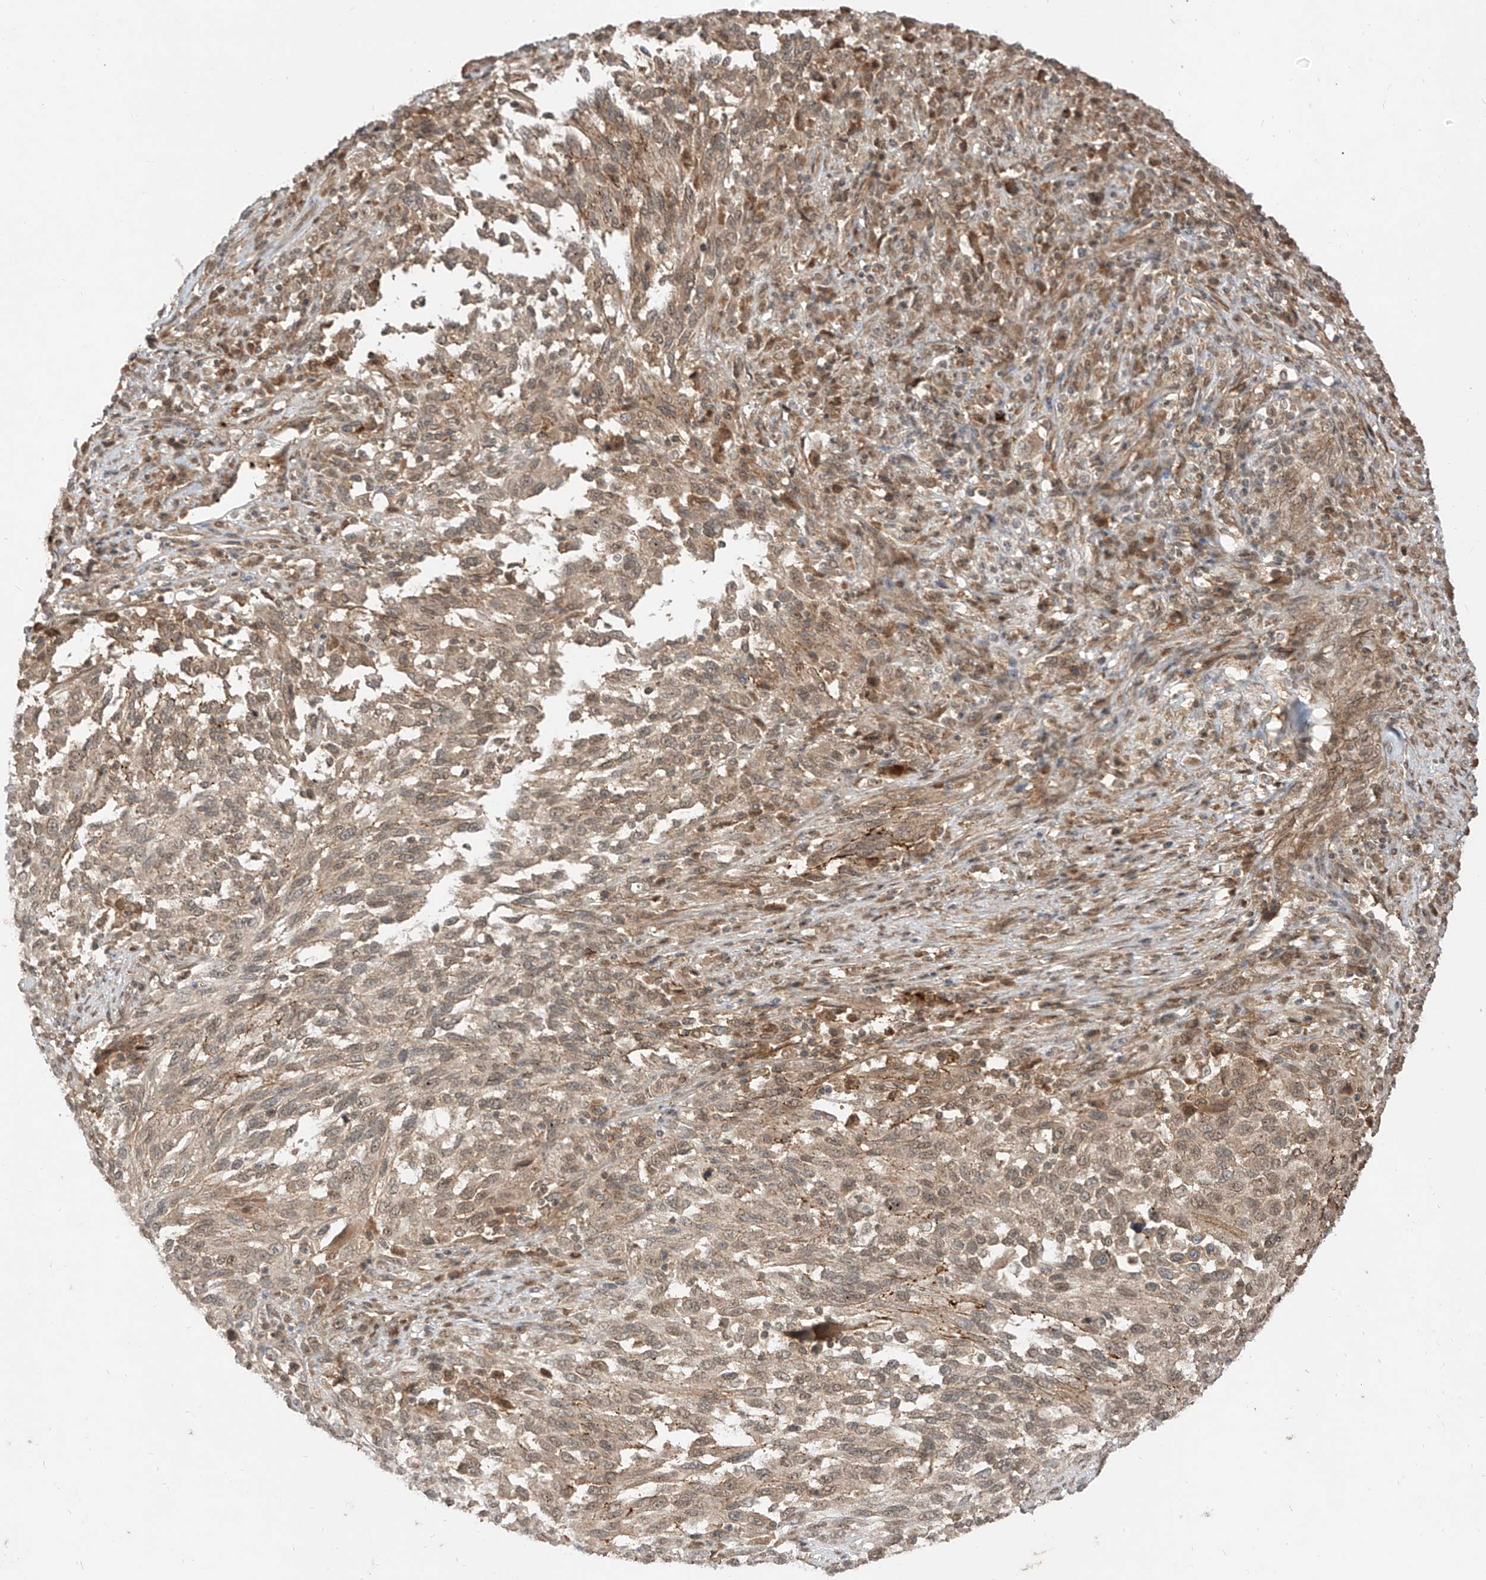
{"staining": {"intensity": "weak", "quantity": ">75%", "location": "cytoplasmic/membranous,nuclear"}, "tissue": "melanoma", "cell_type": "Tumor cells", "image_type": "cancer", "snomed": [{"axis": "morphology", "description": "Malignant melanoma, Metastatic site"}, {"axis": "topography", "description": "Lymph node"}], "caption": "Protein positivity by immunohistochemistry (IHC) exhibits weak cytoplasmic/membranous and nuclear positivity in about >75% of tumor cells in malignant melanoma (metastatic site). (Stains: DAB (3,3'-diaminobenzidine) in brown, nuclei in blue, Microscopy: brightfield microscopy at high magnification).", "gene": "LCOR", "patient": {"sex": "male", "age": 61}}